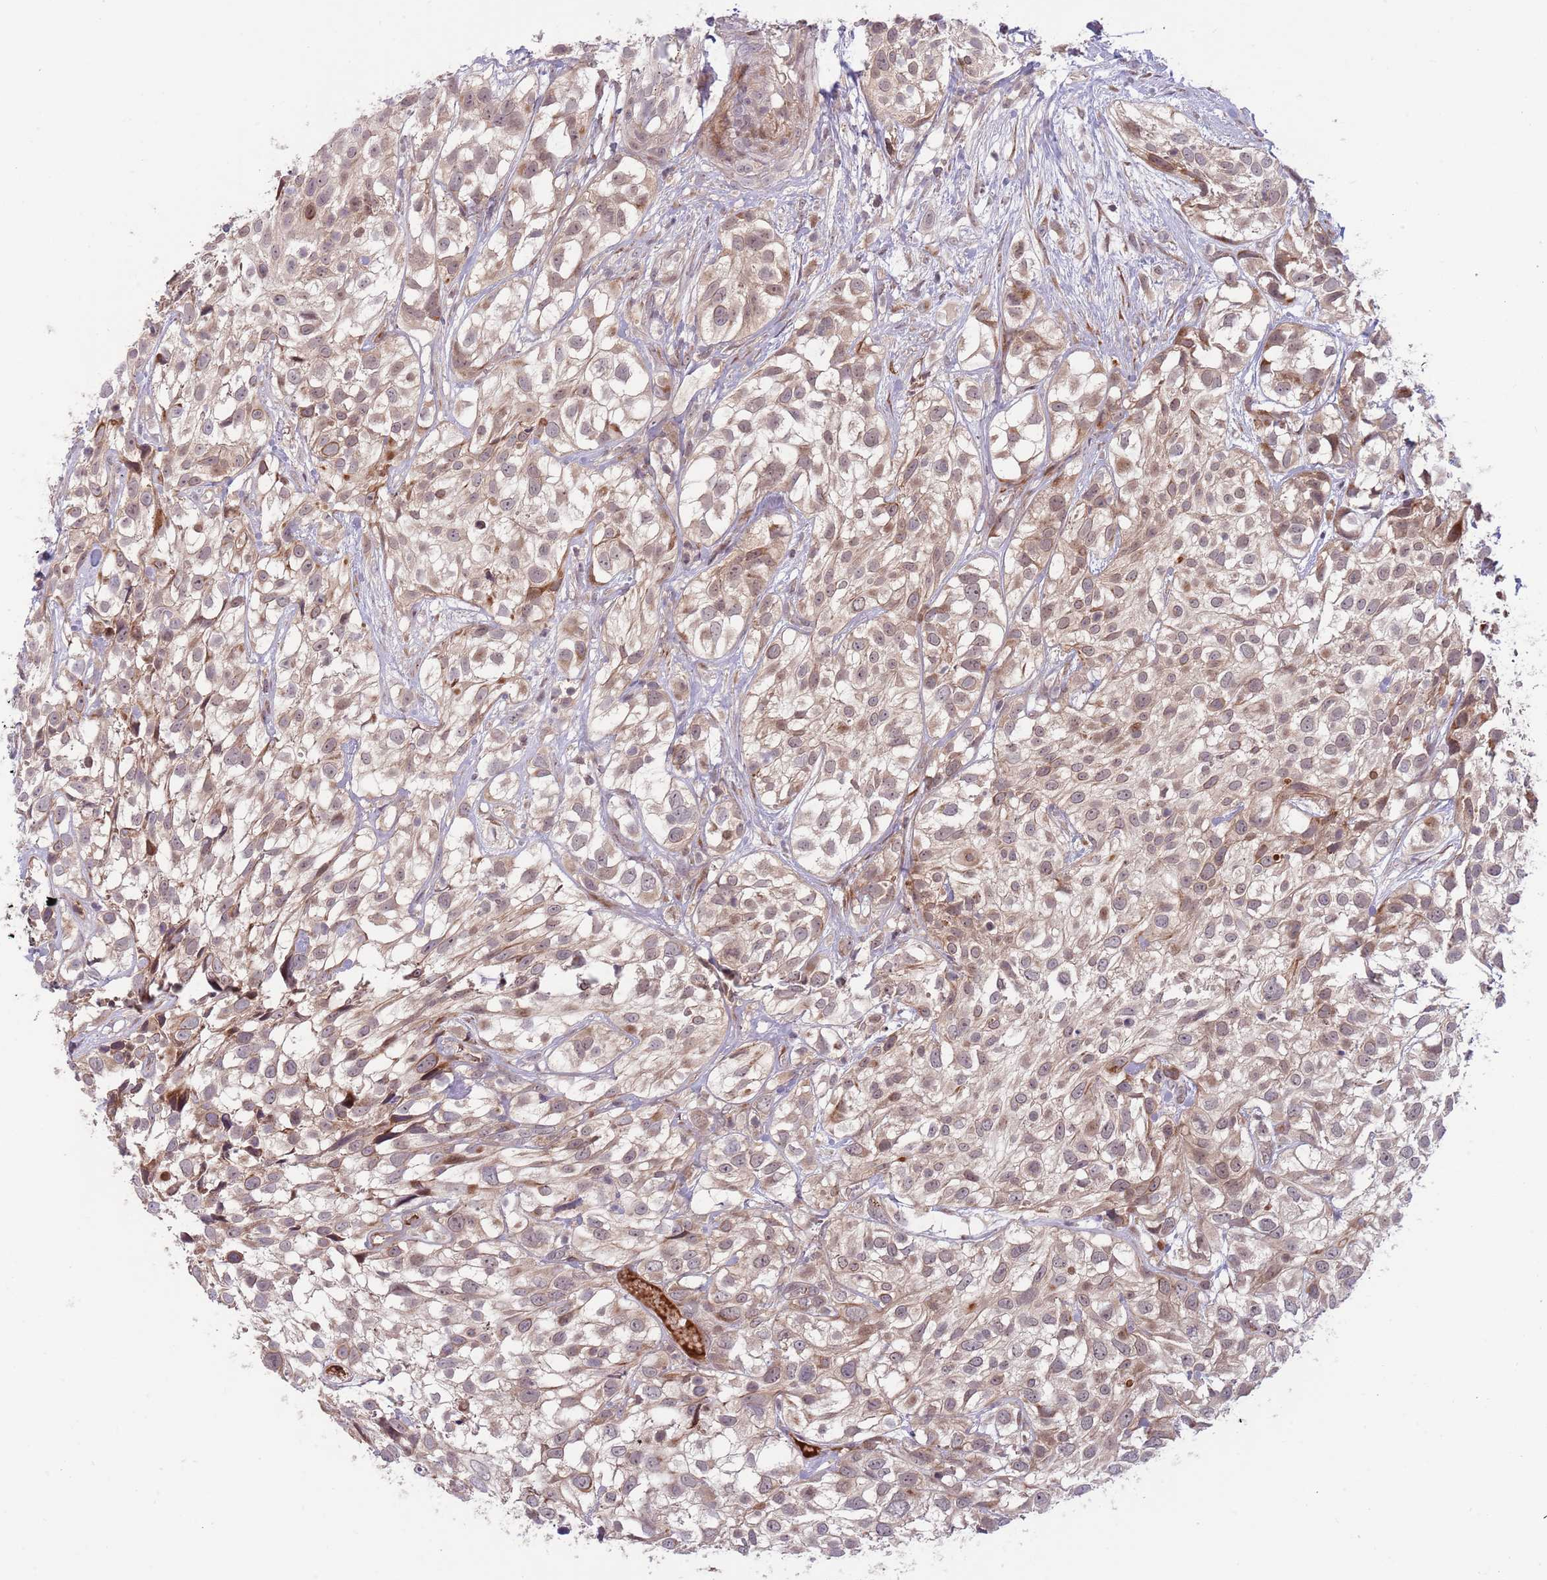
{"staining": {"intensity": "moderate", "quantity": "<25%", "location": "cytoplasmic/membranous"}, "tissue": "urothelial cancer", "cell_type": "Tumor cells", "image_type": "cancer", "snomed": [{"axis": "morphology", "description": "Urothelial carcinoma, High grade"}, {"axis": "topography", "description": "Urinary bladder"}], "caption": "Urothelial cancer stained with a brown dye shows moderate cytoplasmic/membranous positive expression in approximately <25% of tumor cells.", "gene": "NT5DC4", "patient": {"sex": "male", "age": 56}}